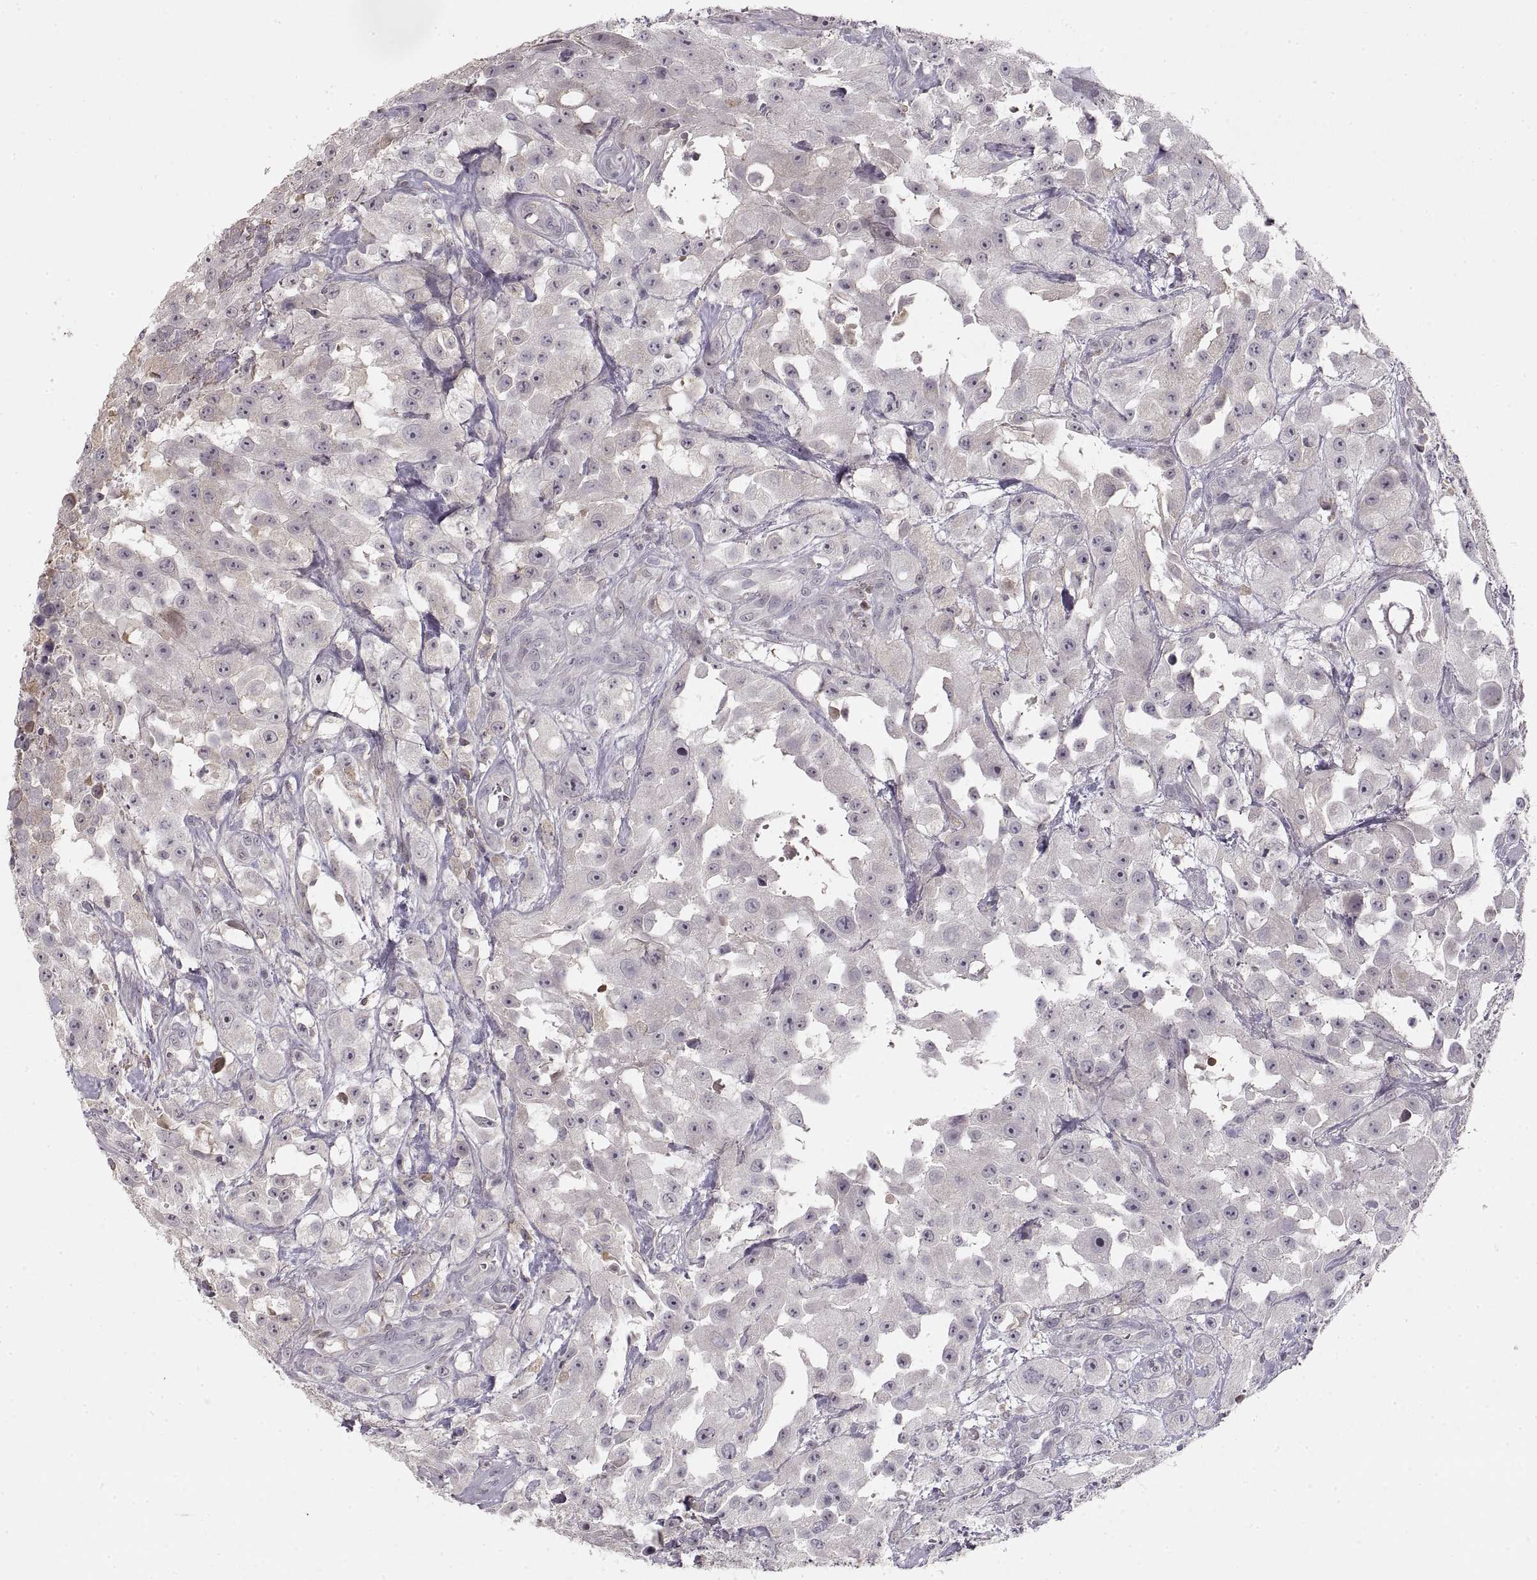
{"staining": {"intensity": "negative", "quantity": "none", "location": "none"}, "tissue": "urothelial cancer", "cell_type": "Tumor cells", "image_type": "cancer", "snomed": [{"axis": "morphology", "description": "Urothelial carcinoma, High grade"}, {"axis": "topography", "description": "Urinary bladder"}], "caption": "Immunohistochemistry (IHC) histopathology image of neoplastic tissue: human urothelial cancer stained with DAB reveals no significant protein positivity in tumor cells. (Immunohistochemistry, brightfield microscopy, high magnification).", "gene": "ADAM11", "patient": {"sex": "male", "age": 79}}